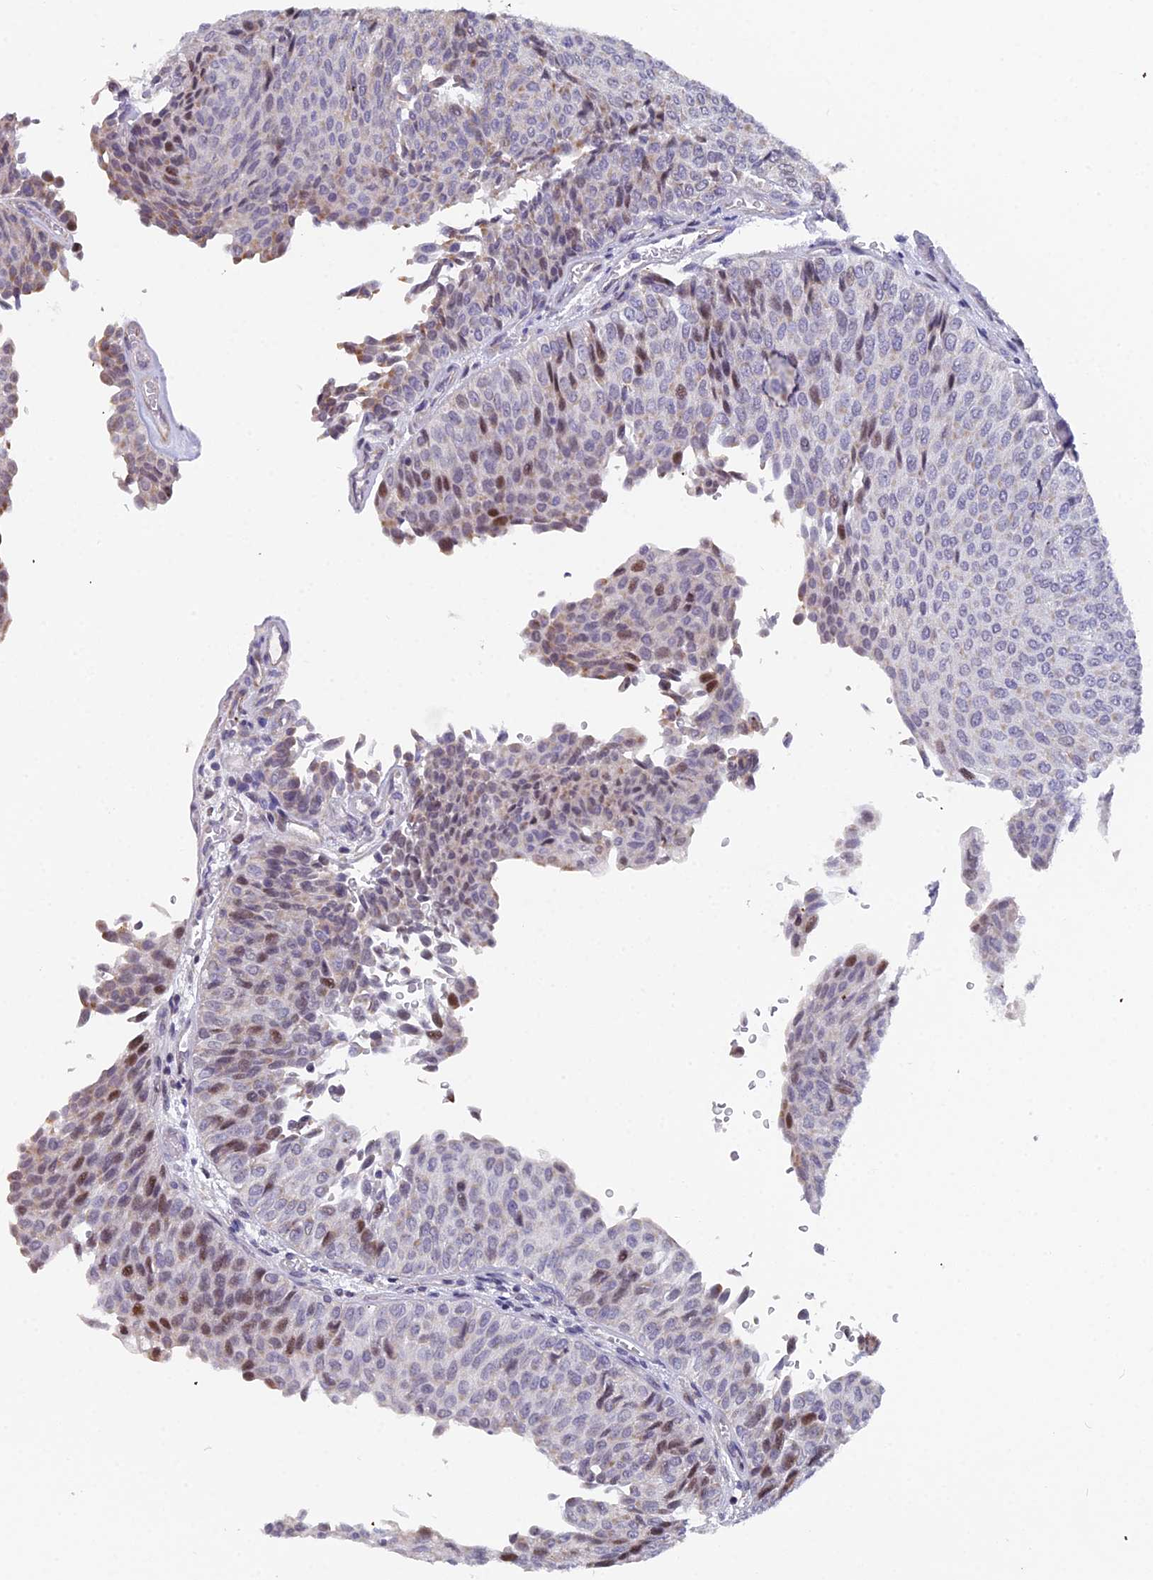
{"staining": {"intensity": "moderate", "quantity": "<25%", "location": "nuclear"}, "tissue": "urothelial cancer", "cell_type": "Tumor cells", "image_type": "cancer", "snomed": [{"axis": "morphology", "description": "Urothelial carcinoma, Low grade"}, {"axis": "topography", "description": "Urinary bladder"}], "caption": "Urothelial cancer was stained to show a protein in brown. There is low levels of moderate nuclear expression in about <25% of tumor cells.", "gene": "XKR9", "patient": {"sex": "male", "age": 78}}